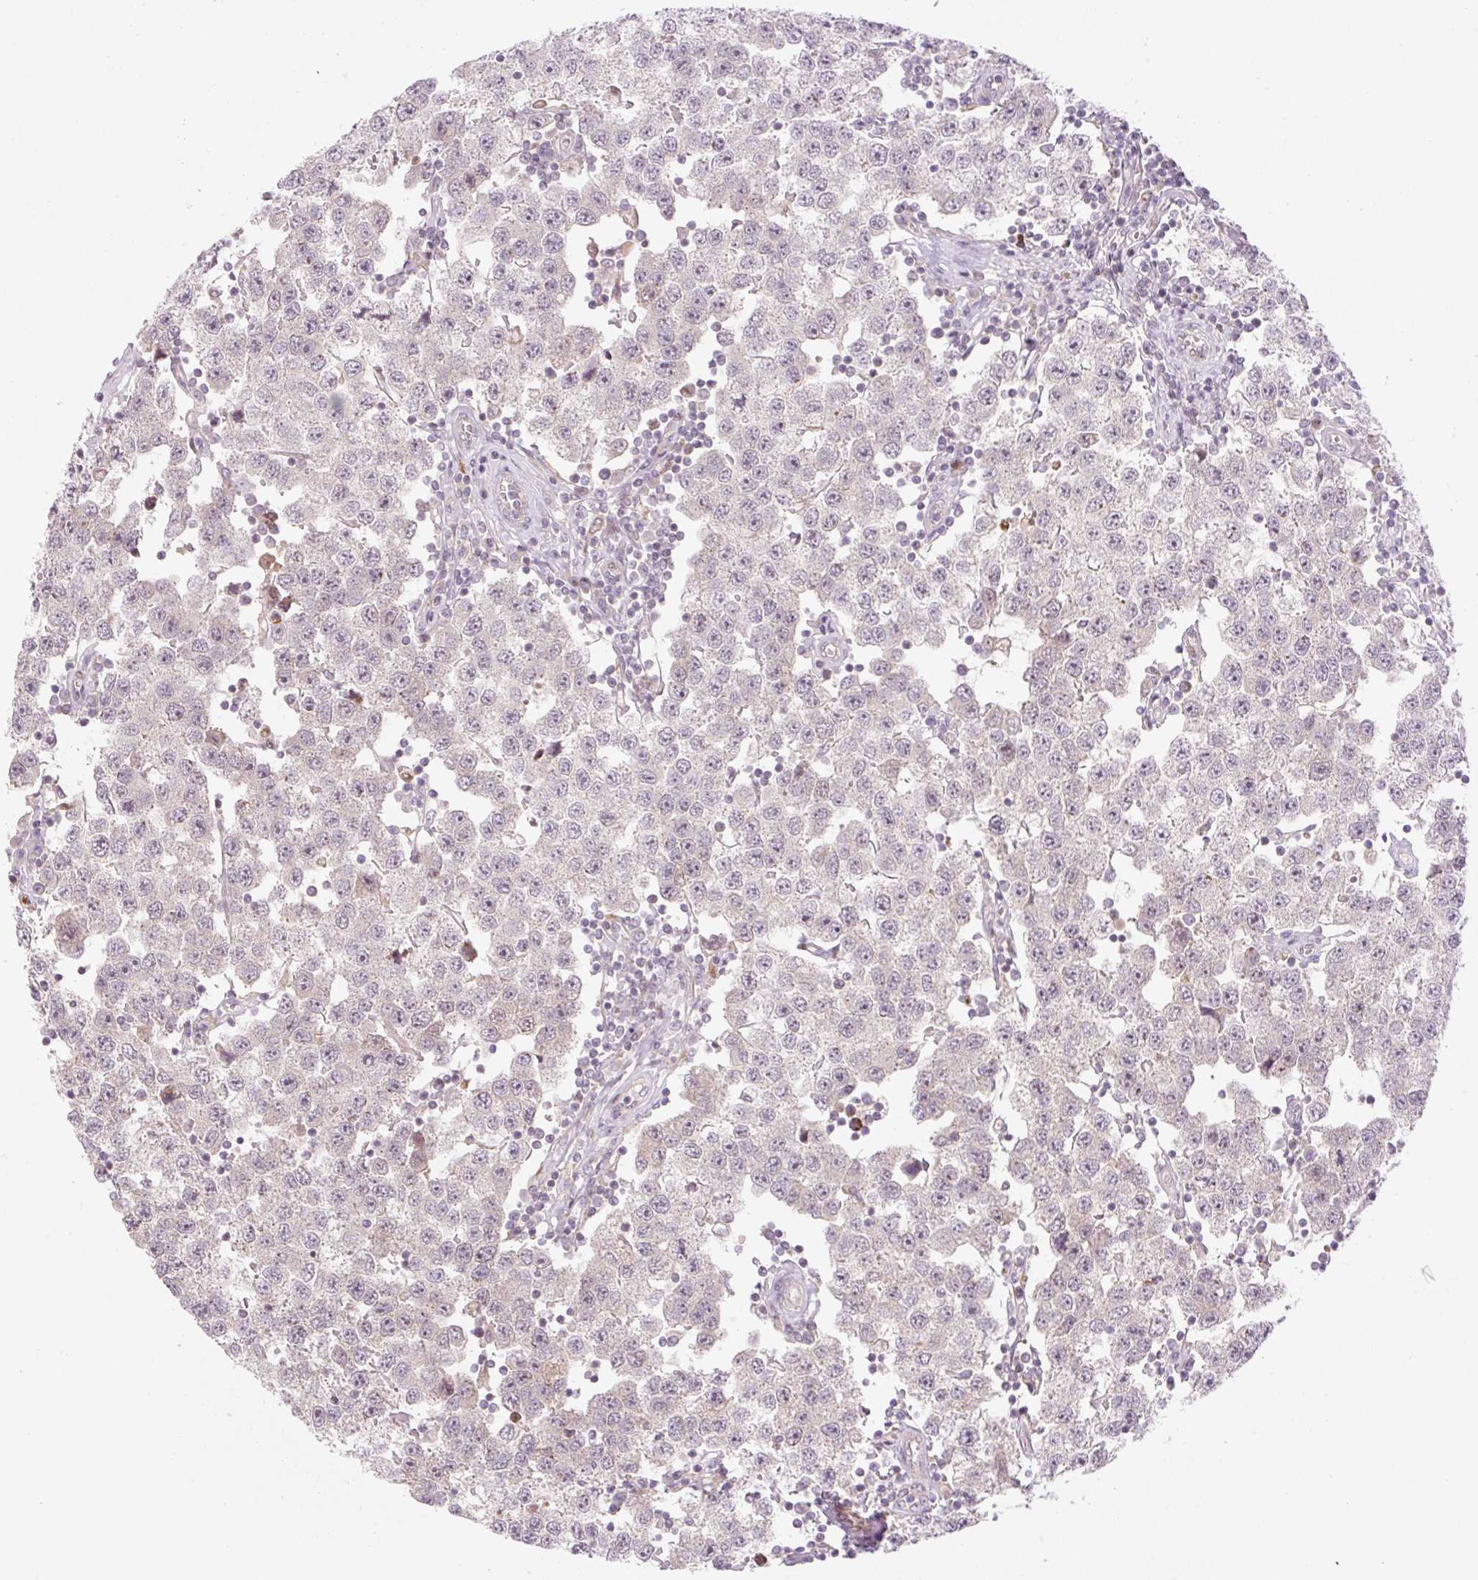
{"staining": {"intensity": "negative", "quantity": "none", "location": "none"}, "tissue": "testis cancer", "cell_type": "Tumor cells", "image_type": "cancer", "snomed": [{"axis": "morphology", "description": "Seminoma, NOS"}, {"axis": "topography", "description": "Testis"}], "caption": "Tumor cells are negative for brown protein staining in testis seminoma.", "gene": "ZNF394", "patient": {"sex": "male", "age": 34}}